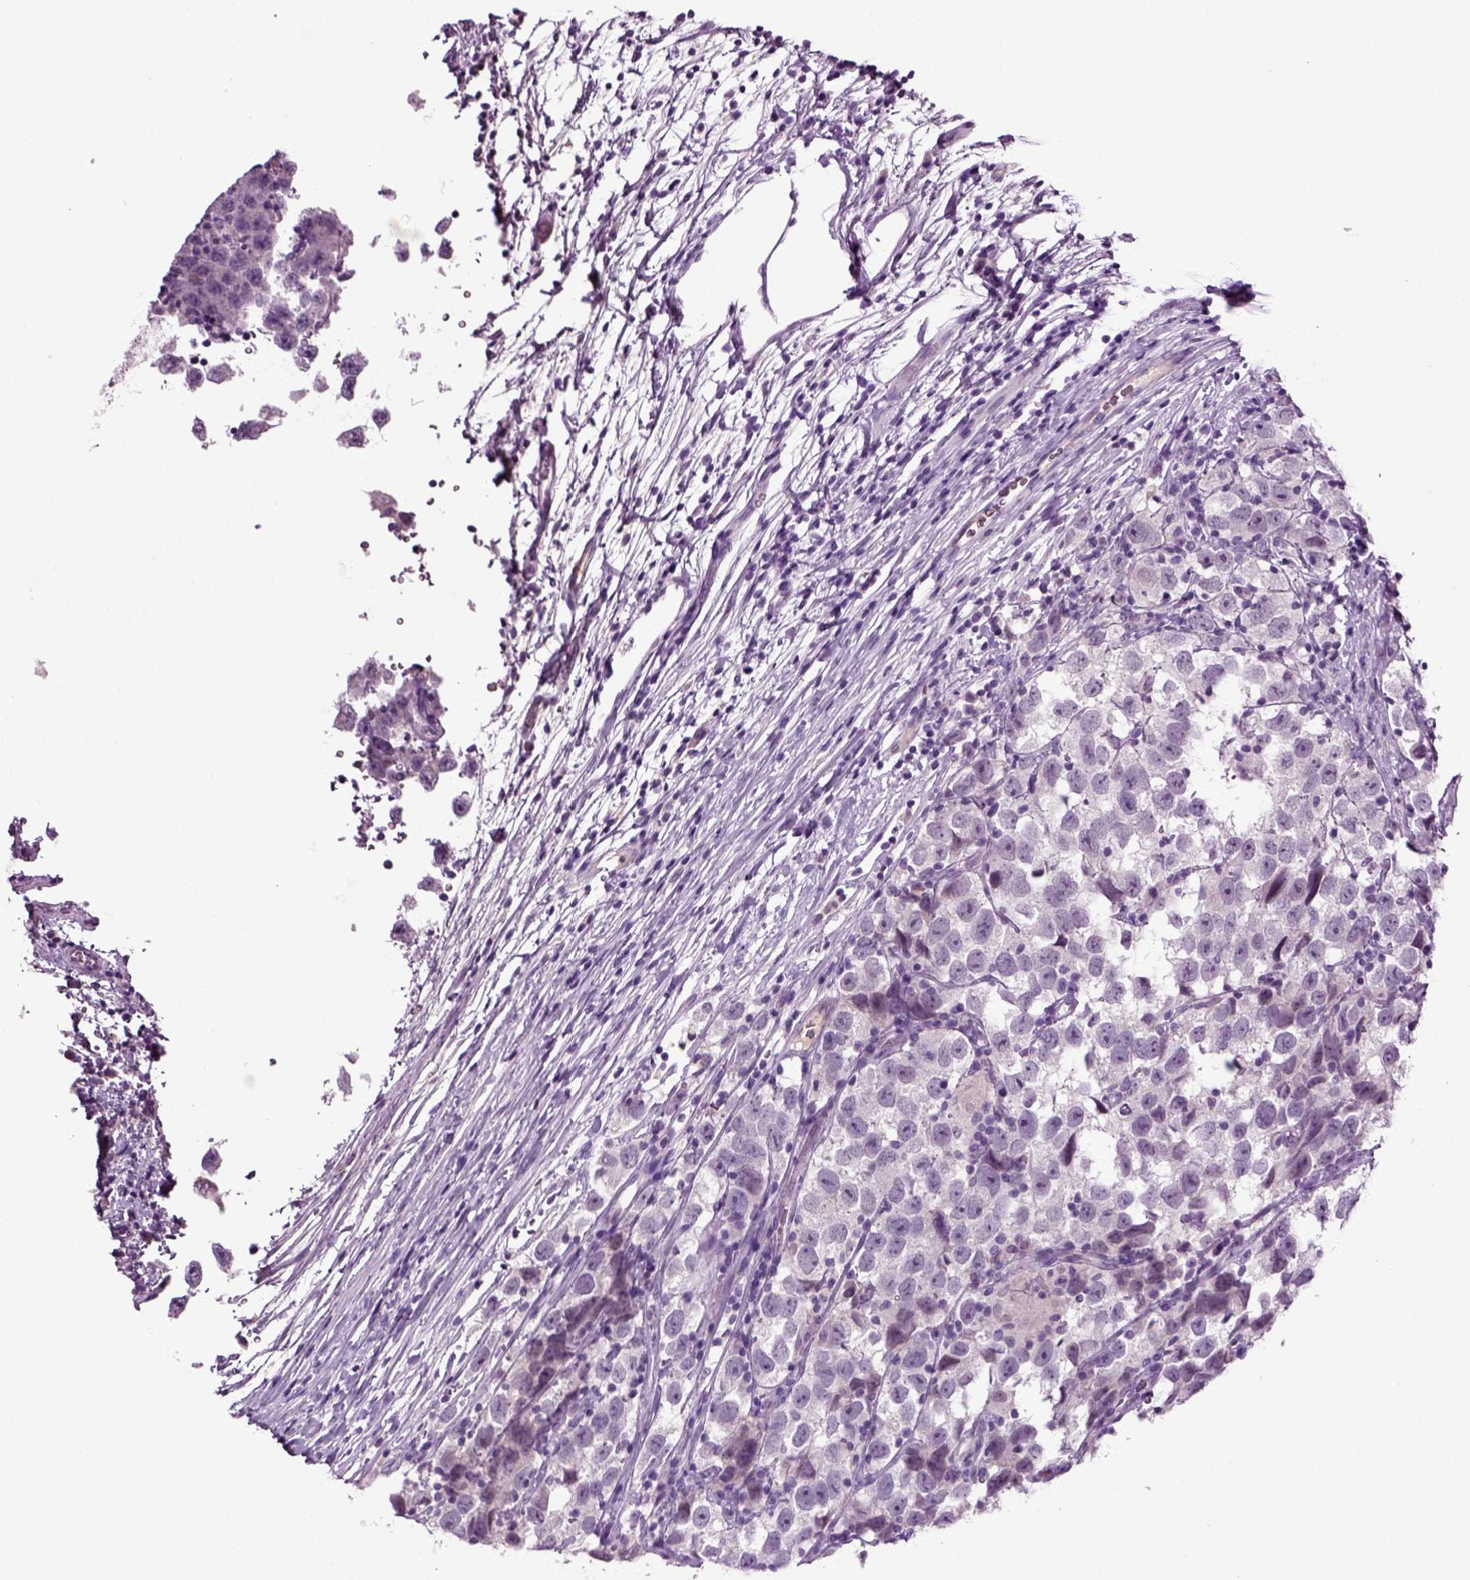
{"staining": {"intensity": "negative", "quantity": "none", "location": "none"}, "tissue": "testis cancer", "cell_type": "Tumor cells", "image_type": "cancer", "snomed": [{"axis": "morphology", "description": "Seminoma, NOS"}, {"axis": "topography", "description": "Testis"}], "caption": "Human seminoma (testis) stained for a protein using immunohistochemistry (IHC) demonstrates no staining in tumor cells.", "gene": "FGF11", "patient": {"sex": "male", "age": 26}}